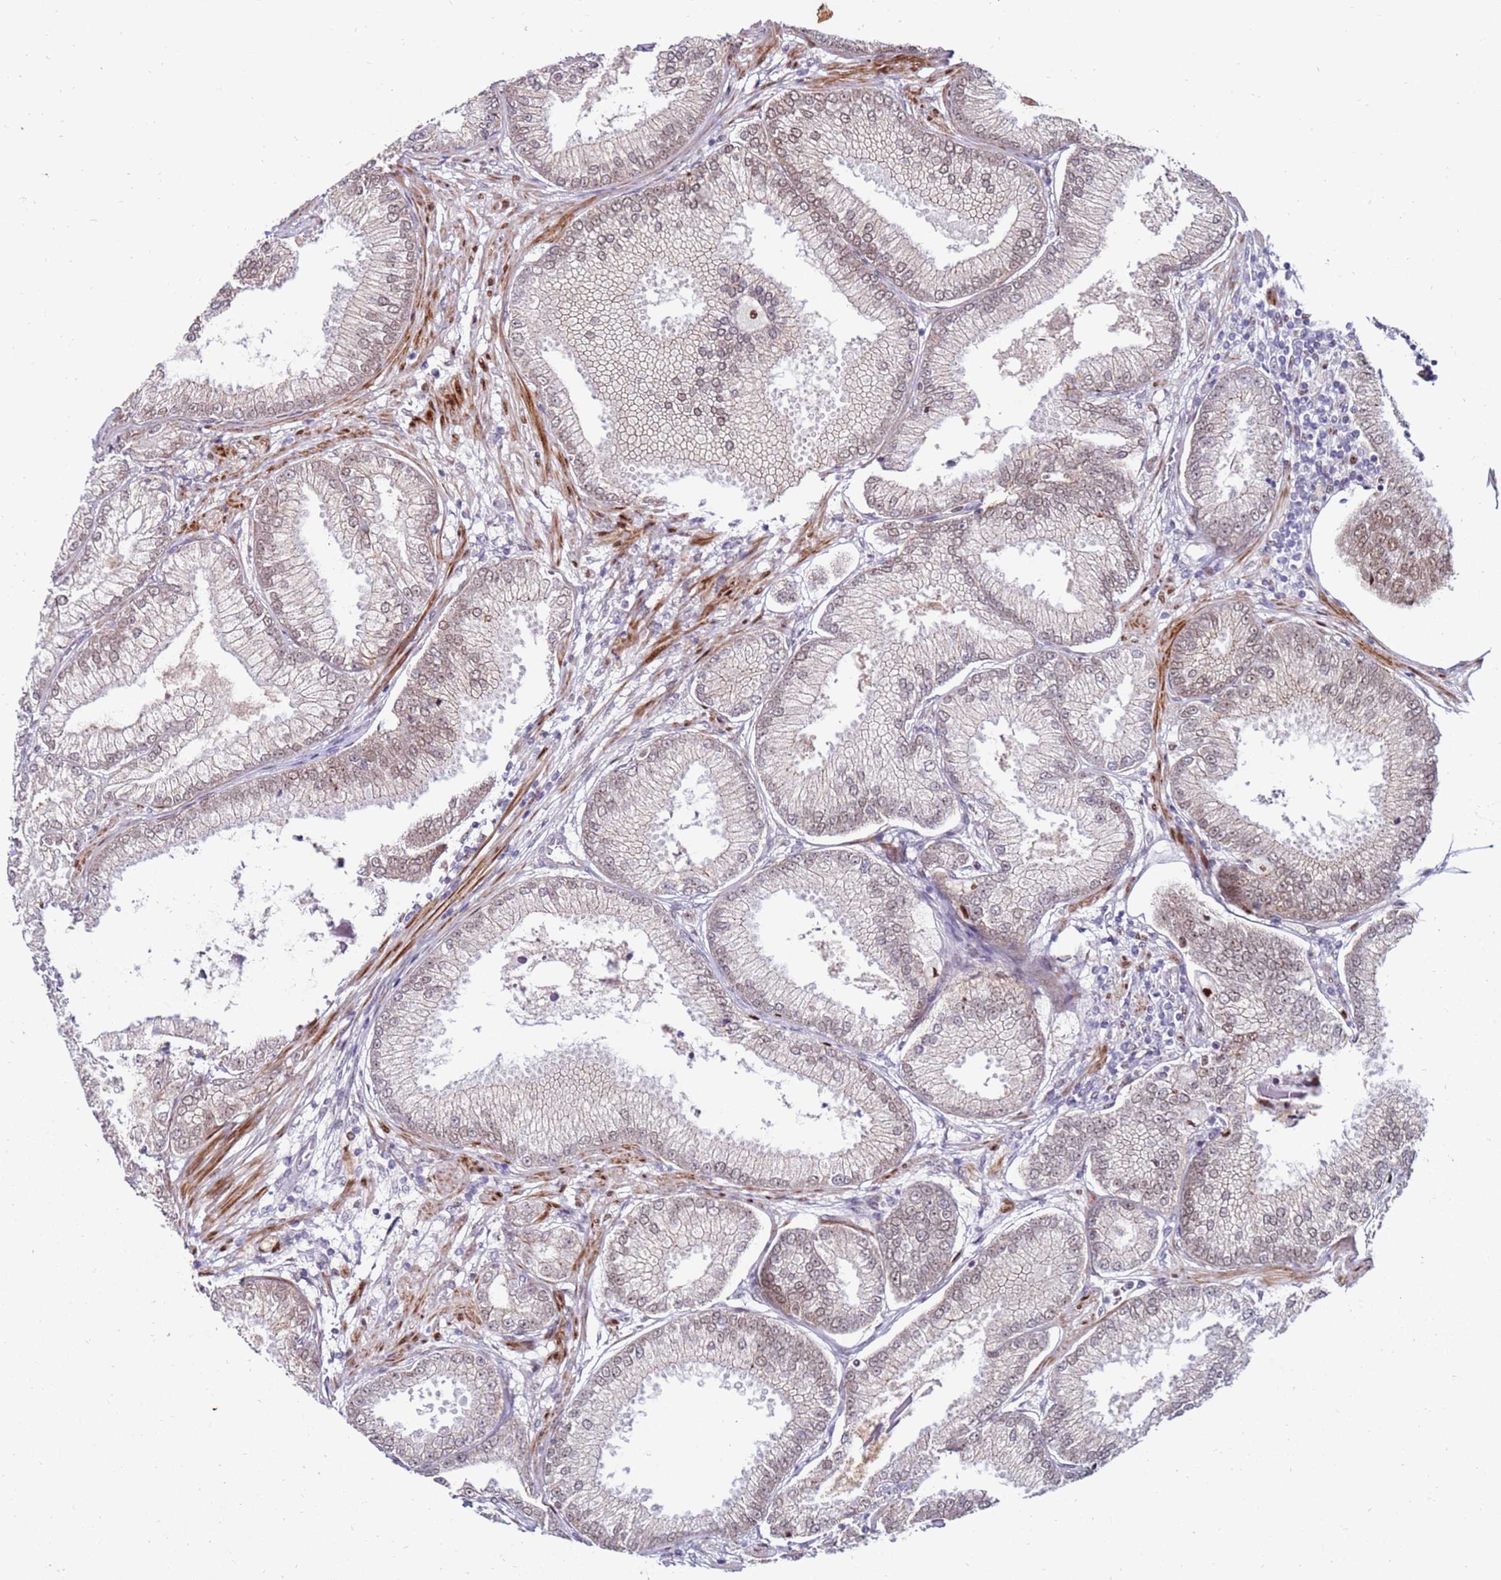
{"staining": {"intensity": "weak", "quantity": ">75%", "location": "nuclear"}, "tissue": "prostate cancer", "cell_type": "Tumor cells", "image_type": "cancer", "snomed": [{"axis": "morphology", "description": "Adenocarcinoma, High grade"}, {"axis": "topography", "description": "Prostate"}], "caption": "A high-resolution histopathology image shows IHC staining of prostate cancer (high-grade adenocarcinoma), which reveals weak nuclear staining in about >75% of tumor cells. (IHC, brightfield microscopy, high magnification).", "gene": "KPNA4", "patient": {"sex": "male", "age": 71}}